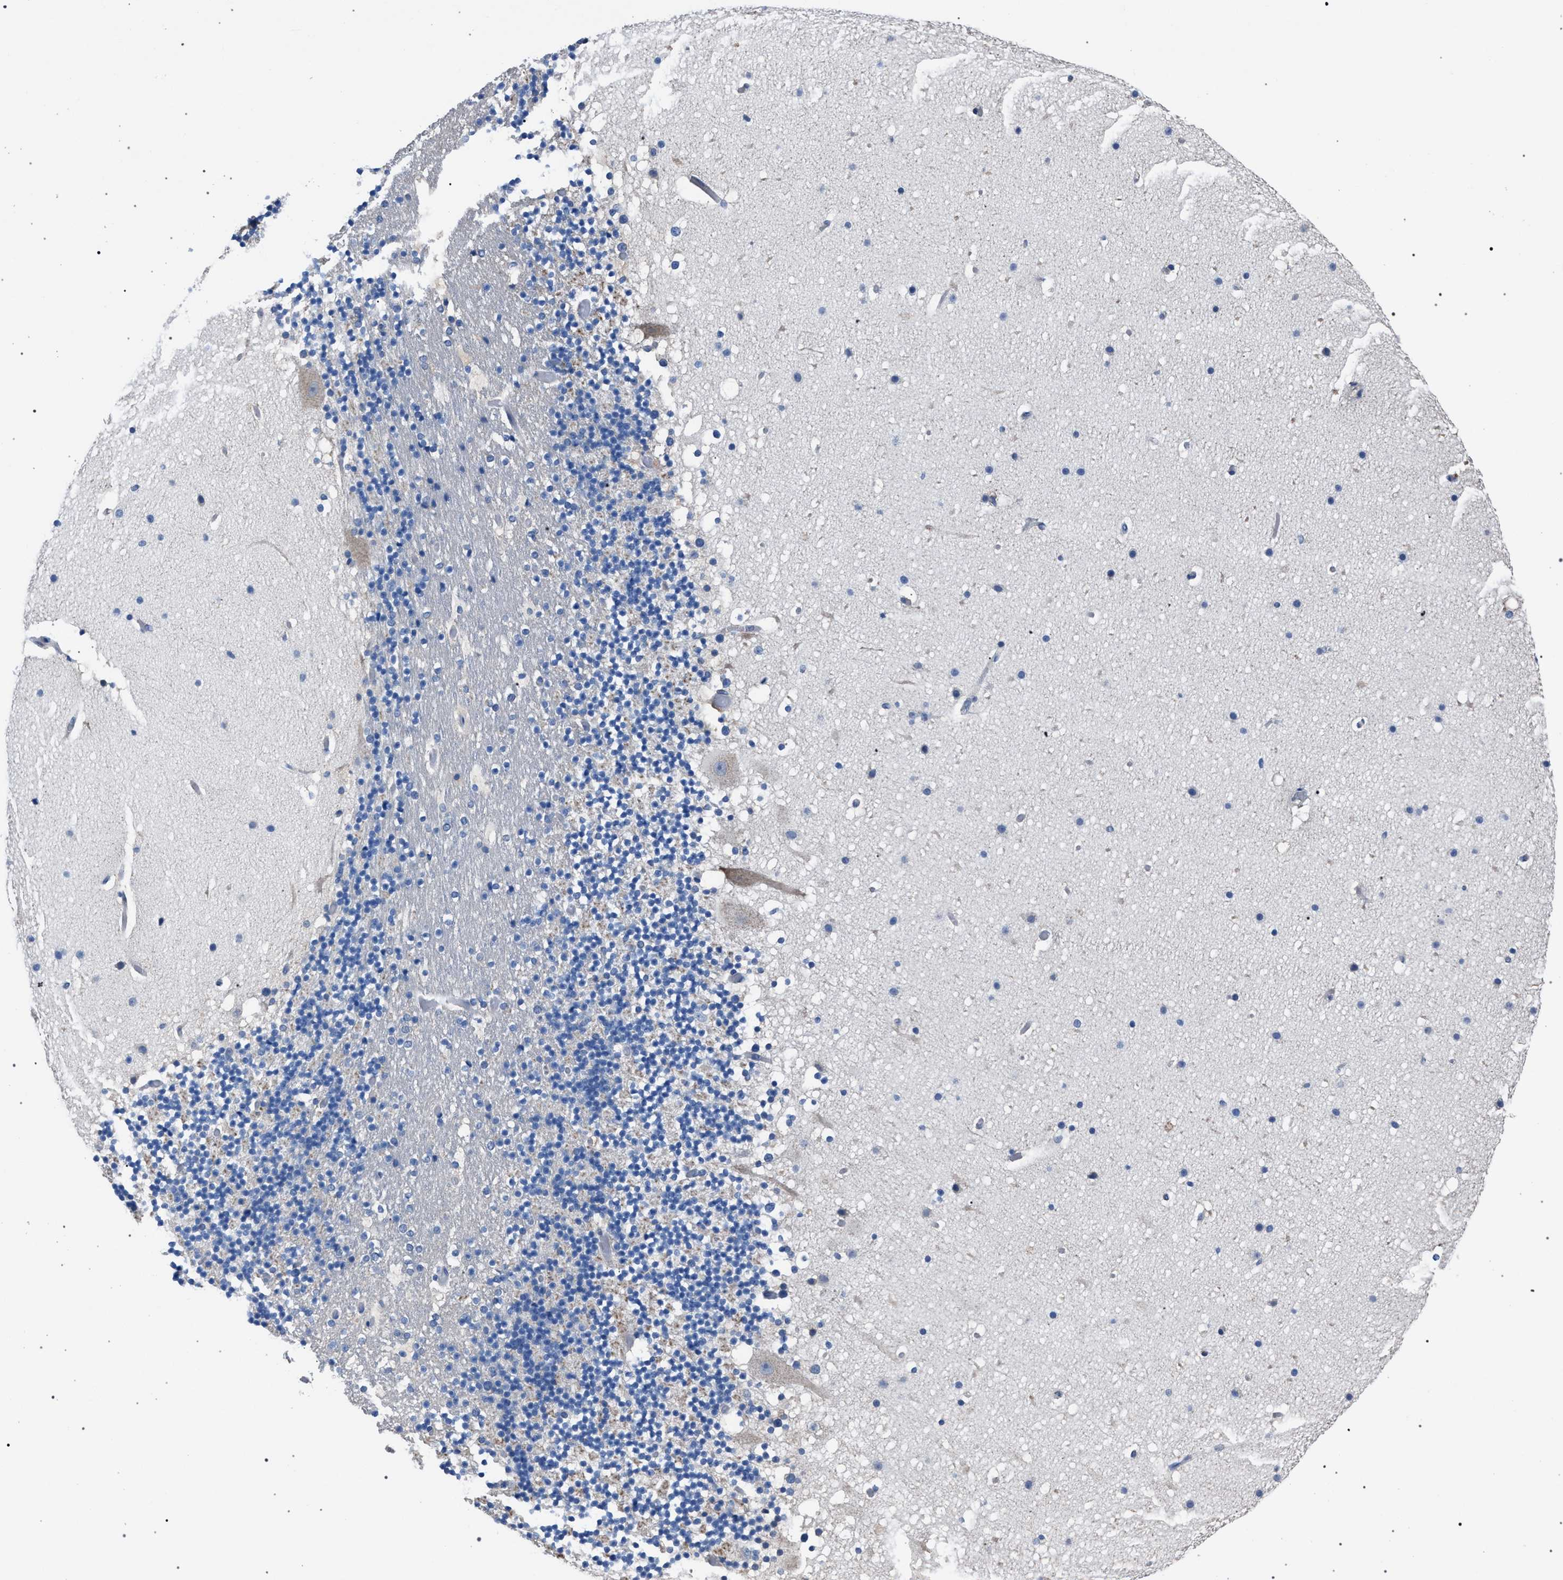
{"staining": {"intensity": "weak", "quantity": "25%-75%", "location": "cytoplasmic/membranous"}, "tissue": "cerebellum", "cell_type": "Cells in granular layer", "image_type": "normal", "snomed": [{"axis": "morphology", "description": "Normal tissue, NOS"}, {"axis": "topography", "description": "Cerebellum"}], "caption": "Immunohistochemistry (IHC) of unremarkable human cerebellum reveals low levels of weak cytoplasmic/membranous staining in approximately 25%-75% of cells in granular layer.", "gene": "CRYZ", "patient": {"sex": "male", "age": 57}}